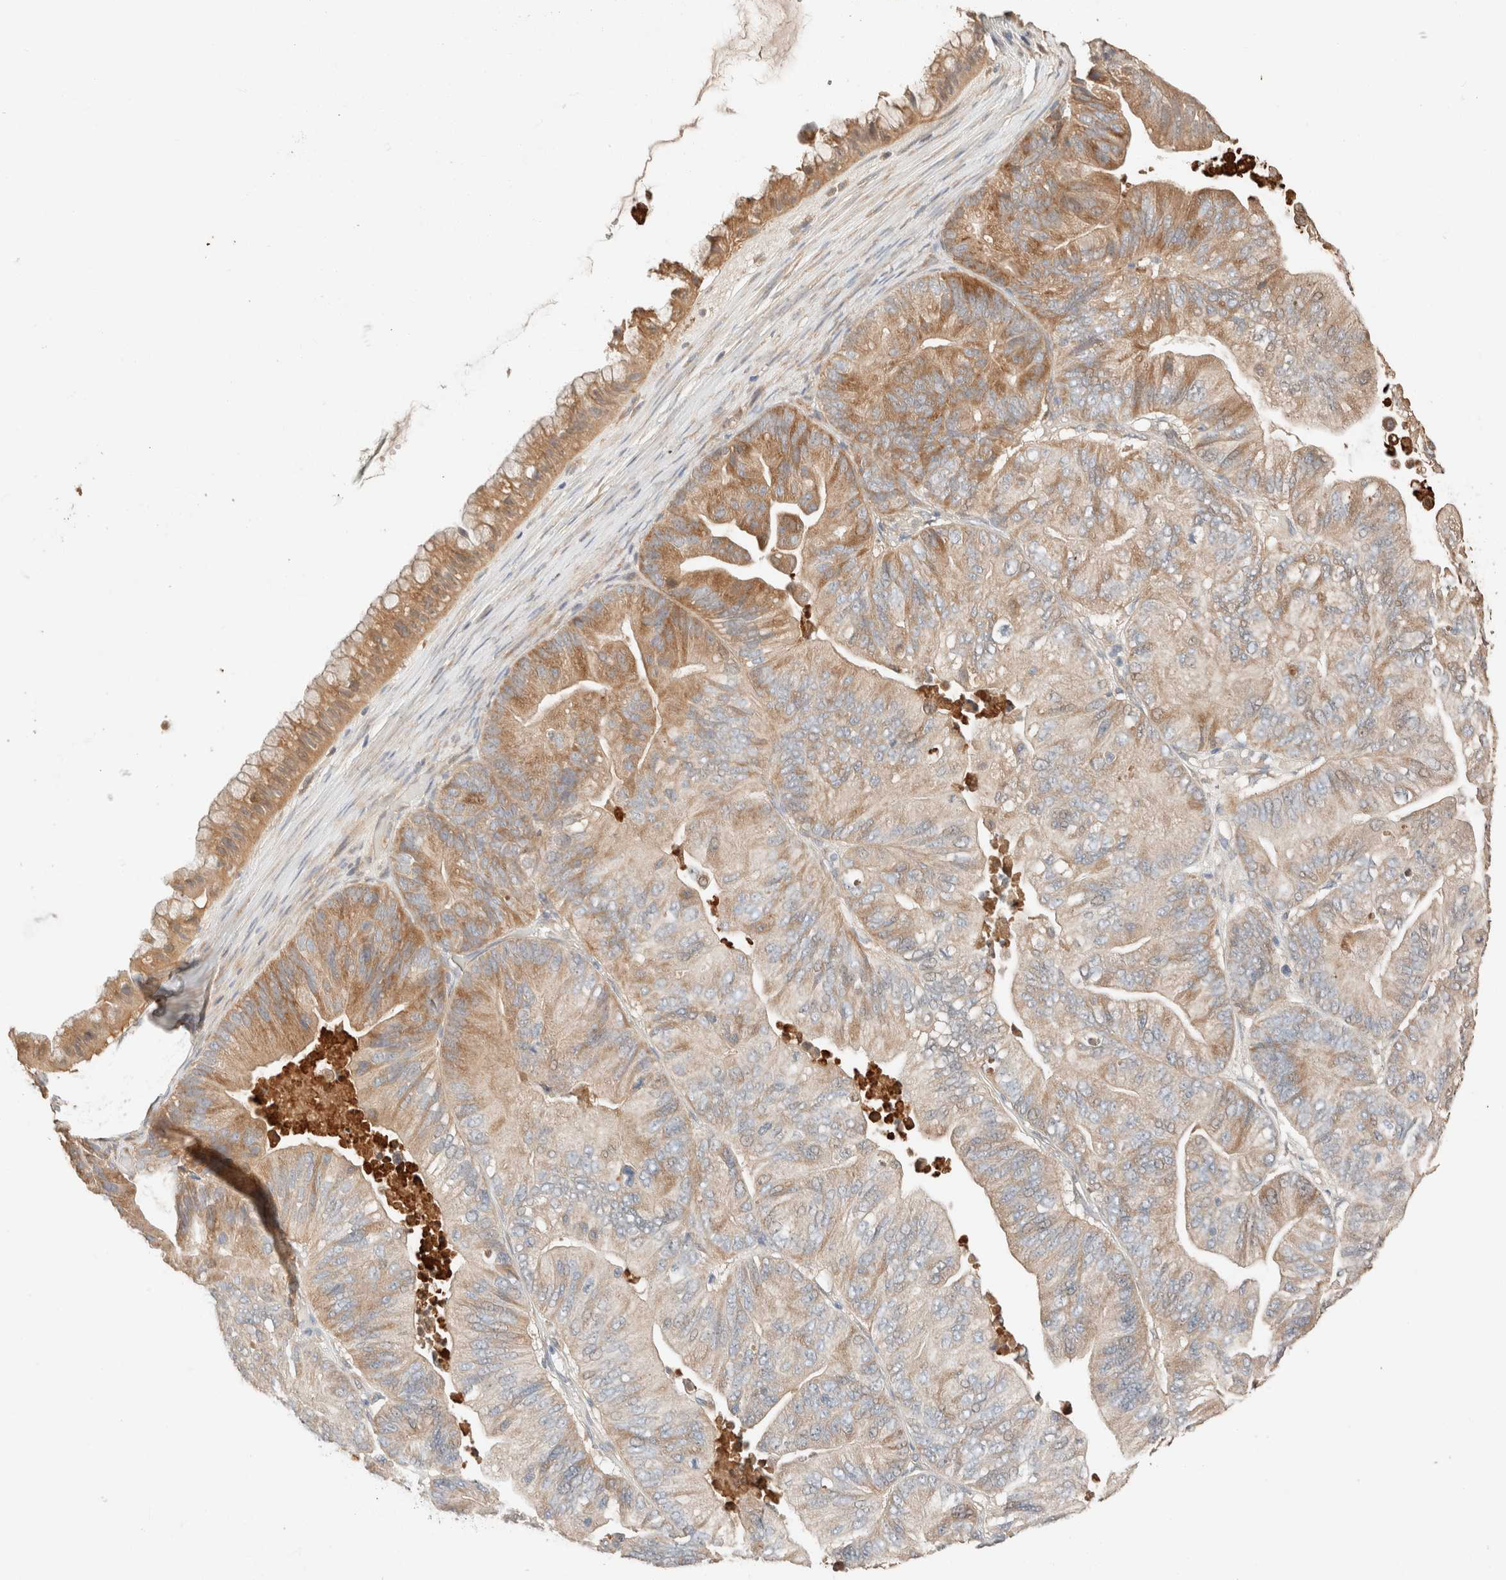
{"staining": {"intensity": "moderate", "quantity": ">75%", "location": "cytoplasmic/membranous"}, "tissue": "ovarian cancer", "cell_type": "Tumor cells", "image_type": "cancer", "snomed": [{"axis": "morphology", "description": "Cystadenocarcinoma, mucinous, NOS"}, {"axis": "topography", "description": "Ovary"}], "caption": "IHC photomicrograph of mucinous cystadenocarcinoma (ovarian) stained for a protein (brown), which exhibits medium levels of moderate cytoplasmic/membranous expression in approximately >75% of tumor cells.", "gene": "TUBD1", "patient": {"sex": "female", "age": 61}}